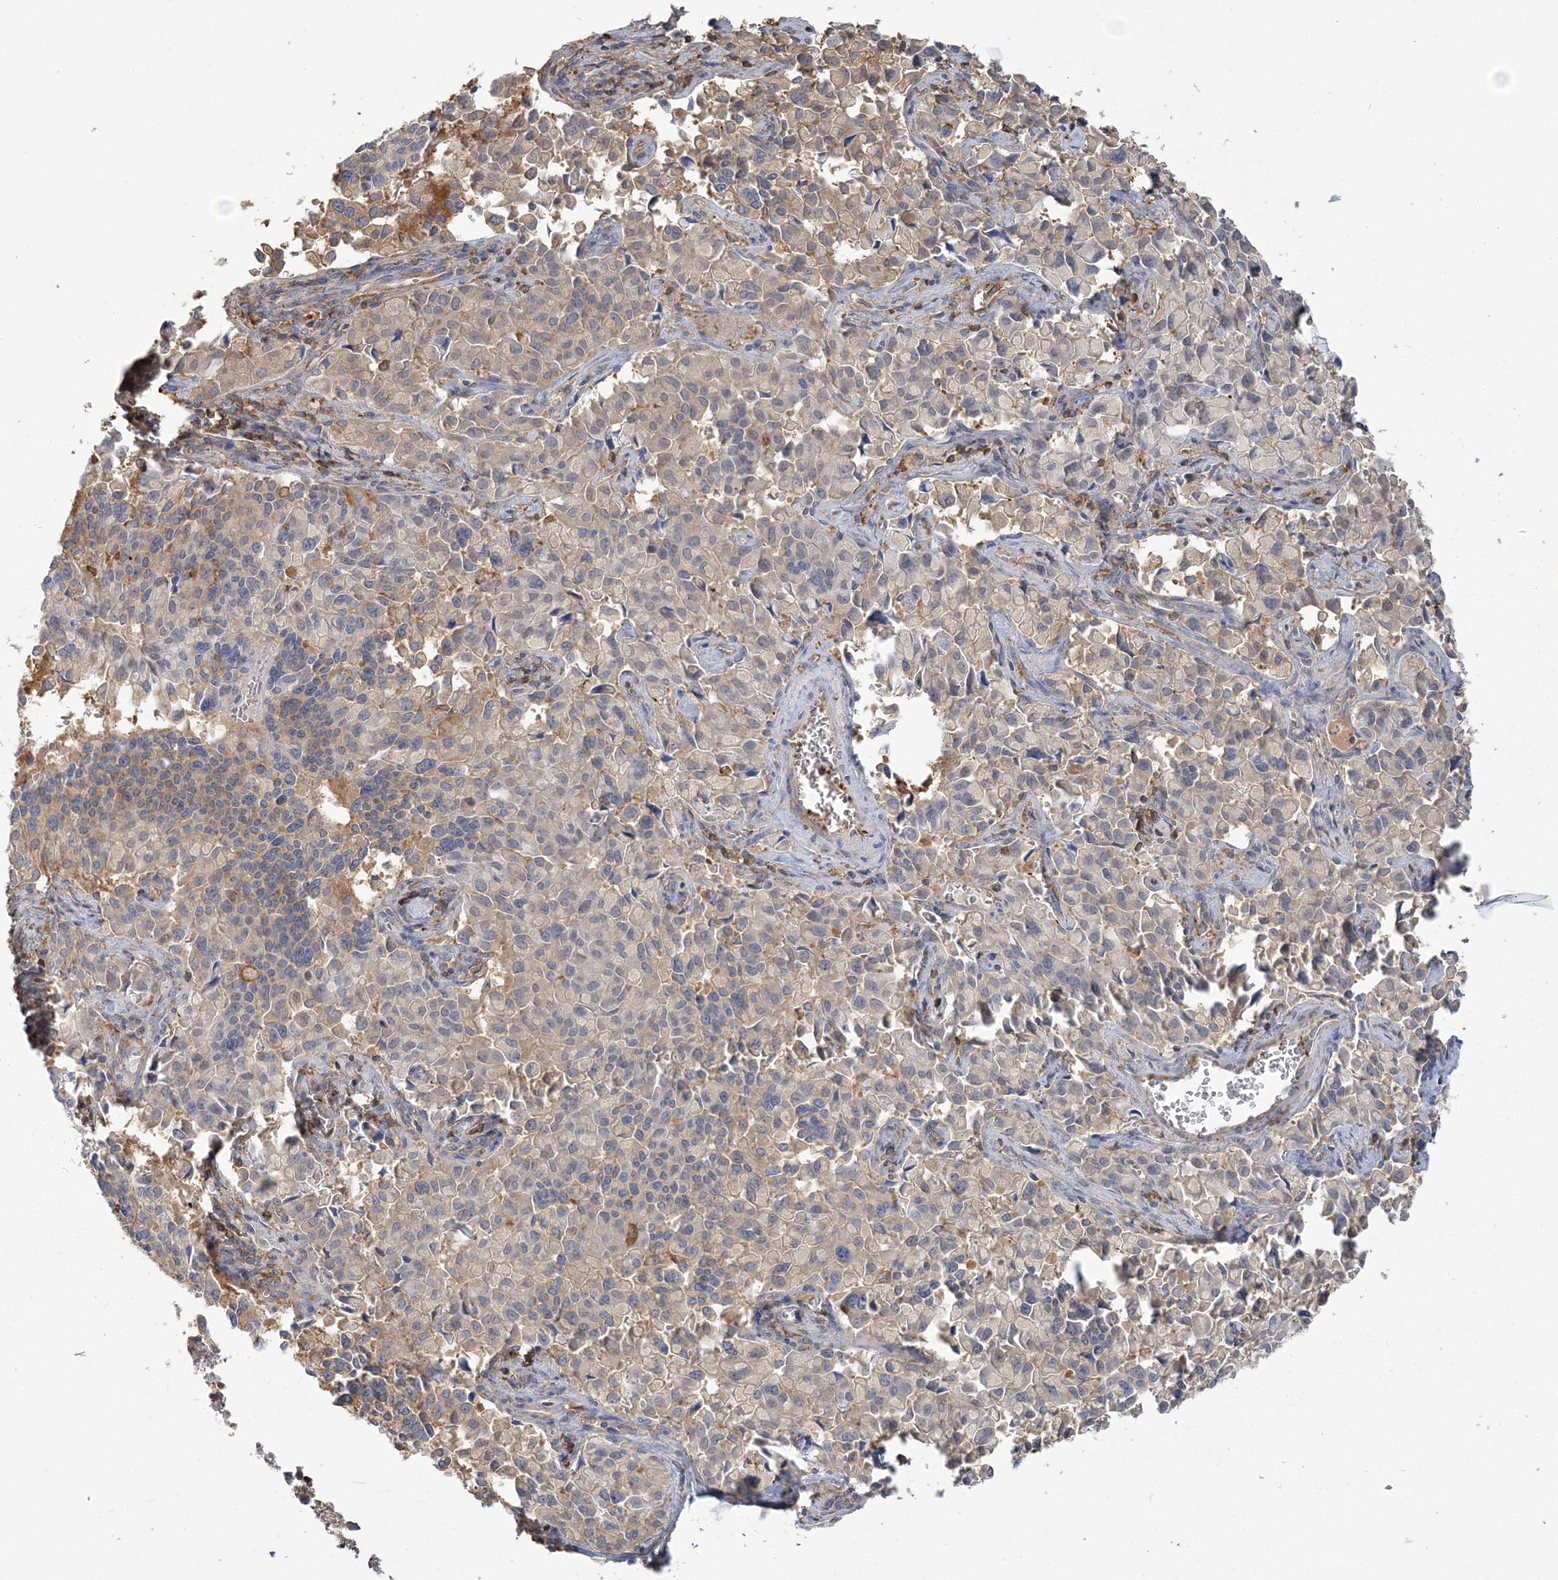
{"staining": {"intensity": "weak", "quantity": "25%-75%", "location": "cytoplasmic/membranous"}, "tissue": "pancreatic cancer", "cell_type": "Tumor cells", "image_type": "cancer", "snomed": [{"axis": "morphology", "description": "Adenocarcinoma, NOS"}, {"axis": "topography", "description": "Pancreas"}], "caption": "Protein expression analysis of human pancreatic cancer reveals weak cytoplasmic/membranous staining in about 25%-75% of tumor cells. Nuclei are stained in blue.", "gene": "ANKS1A", "patient": {"sex": "male", "age": 65}}